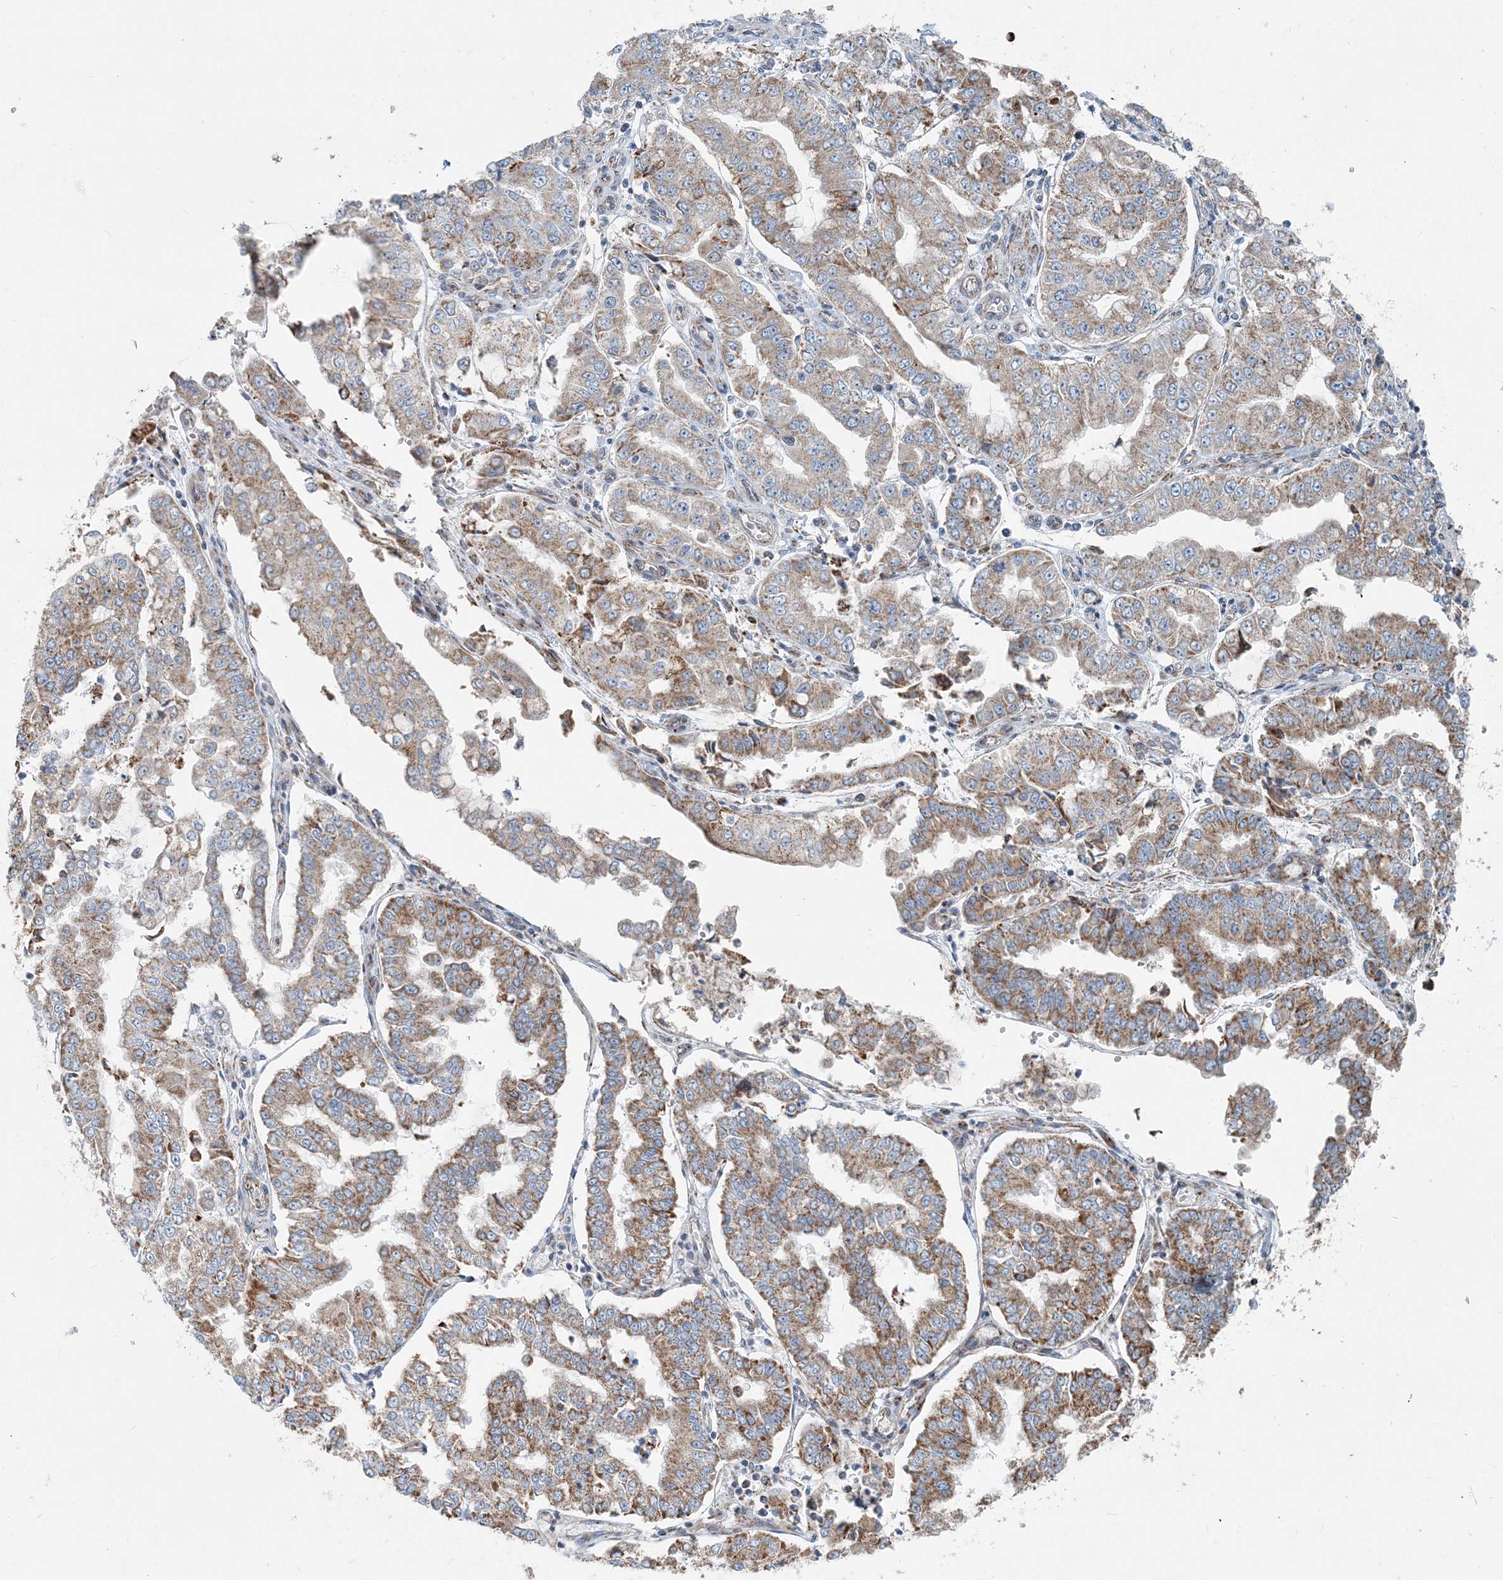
{"staining": {"intensity": "moderate", "quantity": ">75%", "location": "cytoplasmic/membranous"}, "tissue": "stomach cancer", "cell_type": "Tumor cells", "image_type": "cancer", "snomed": [{"axis": "morphology", "description": "Adenocarcinoma, NOS"}, {"axis": "topography", "description": "Stomach"}], "caption": "This histopathology image reveals immunohistochemistry (IHC) staining of human stomach adenocarcinoma, with medium moderate cytoplasmic/membranous positivity in about >75% of tumor cells.", "gene": "INTU", "patient": {"sex": "male", "age": 76}}